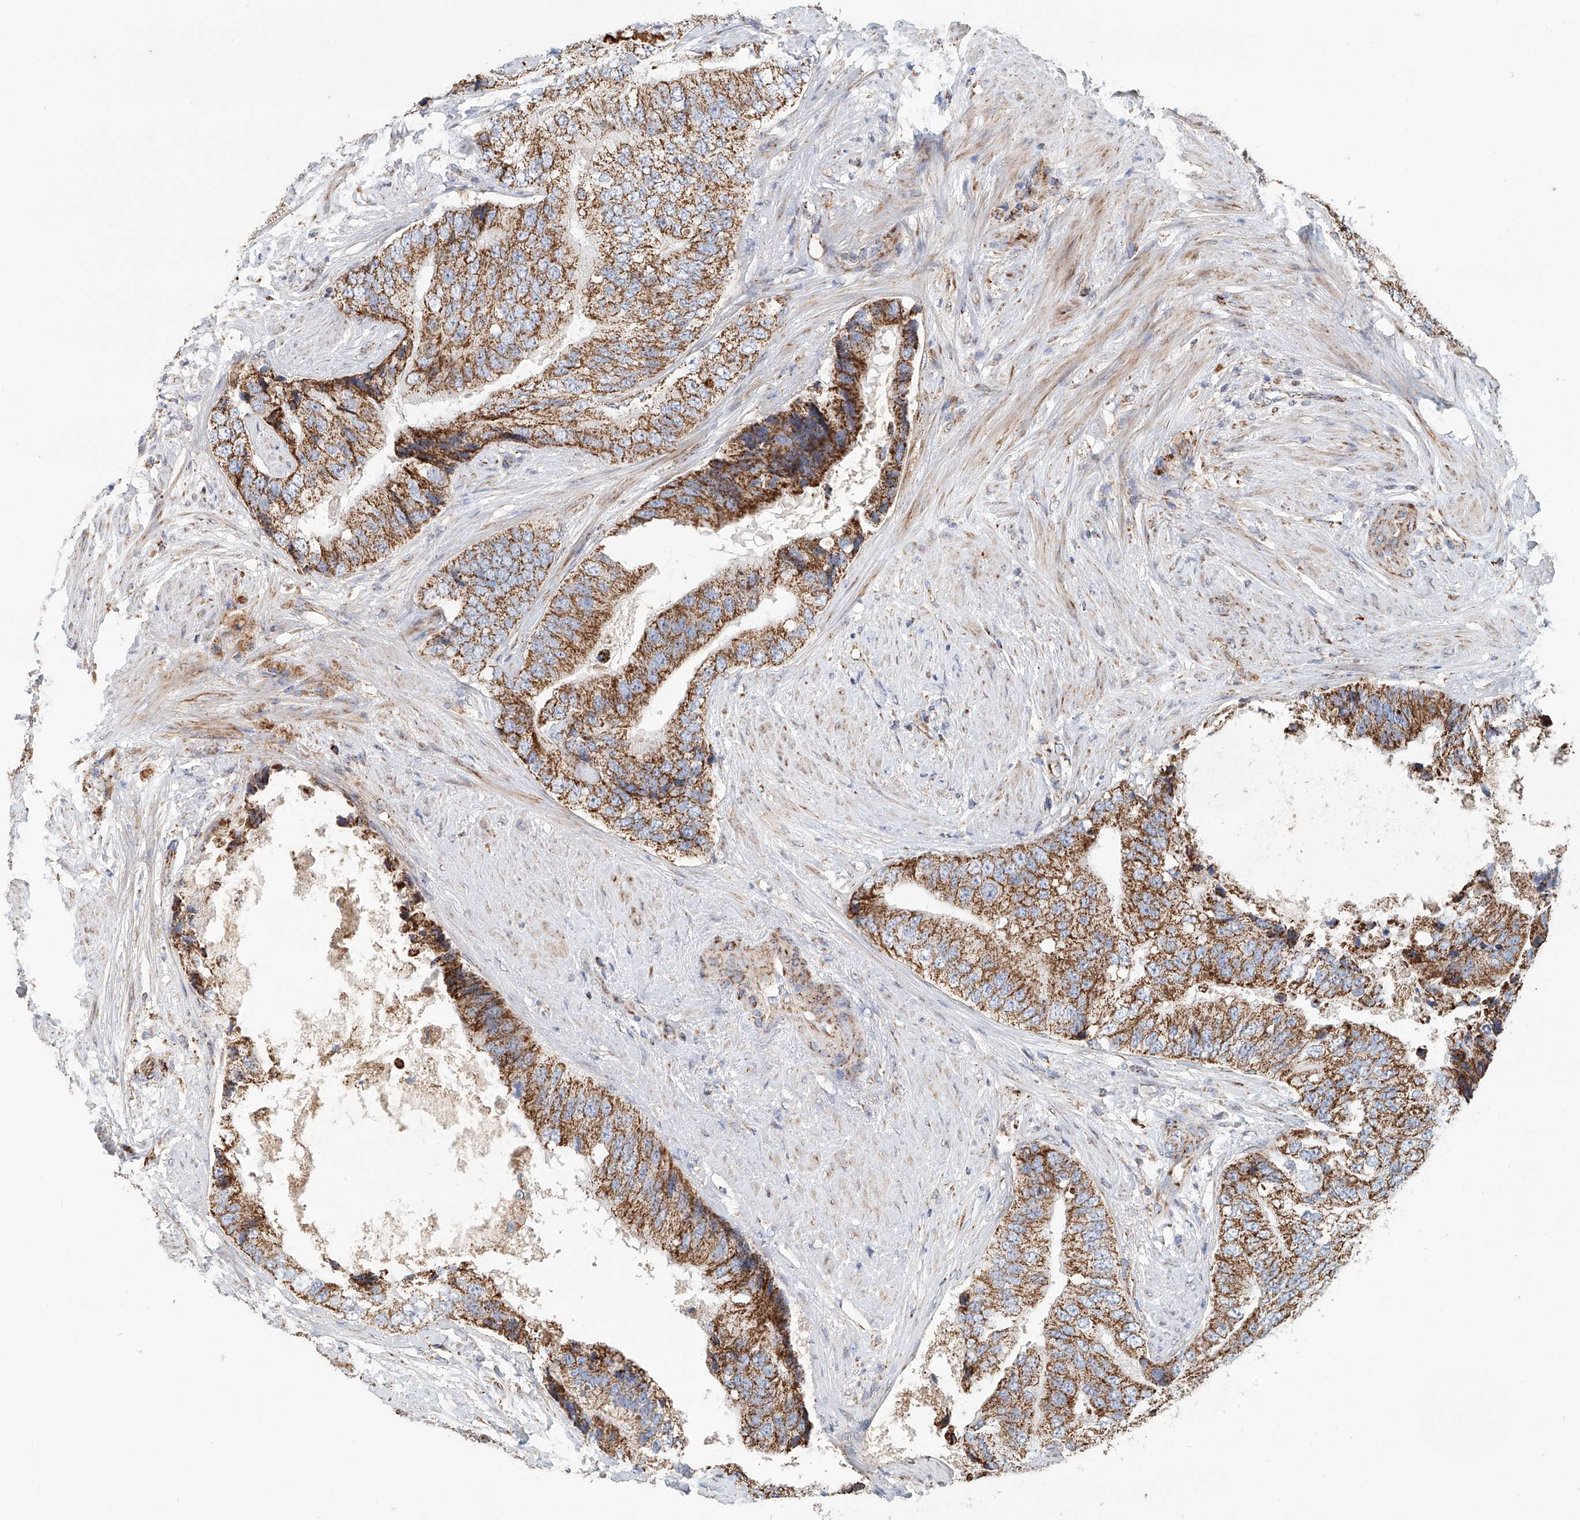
{"staining": {"intensity": "moderate", "quantity": ">75%", "location": "cytoplasmic/membranous"}, "tissue": "prostate cancer", "cell_type": "Tumor cells", "image_type": "cancer", "snomed": [{"axis": "morphology", "description": "Adenocarcinoma, High grade"}, {"axis": "topography", "description": "Prostate"}], "caption": "Immunohistochemical staining of prostate cancer (high-grade adenocarcinoma) shows medium levels of moderate cytoplasmic/membranous positivity in about >75% of tumor cells.", "gene": "MCL1", "patient": {"sex": "male", "age": 70}}